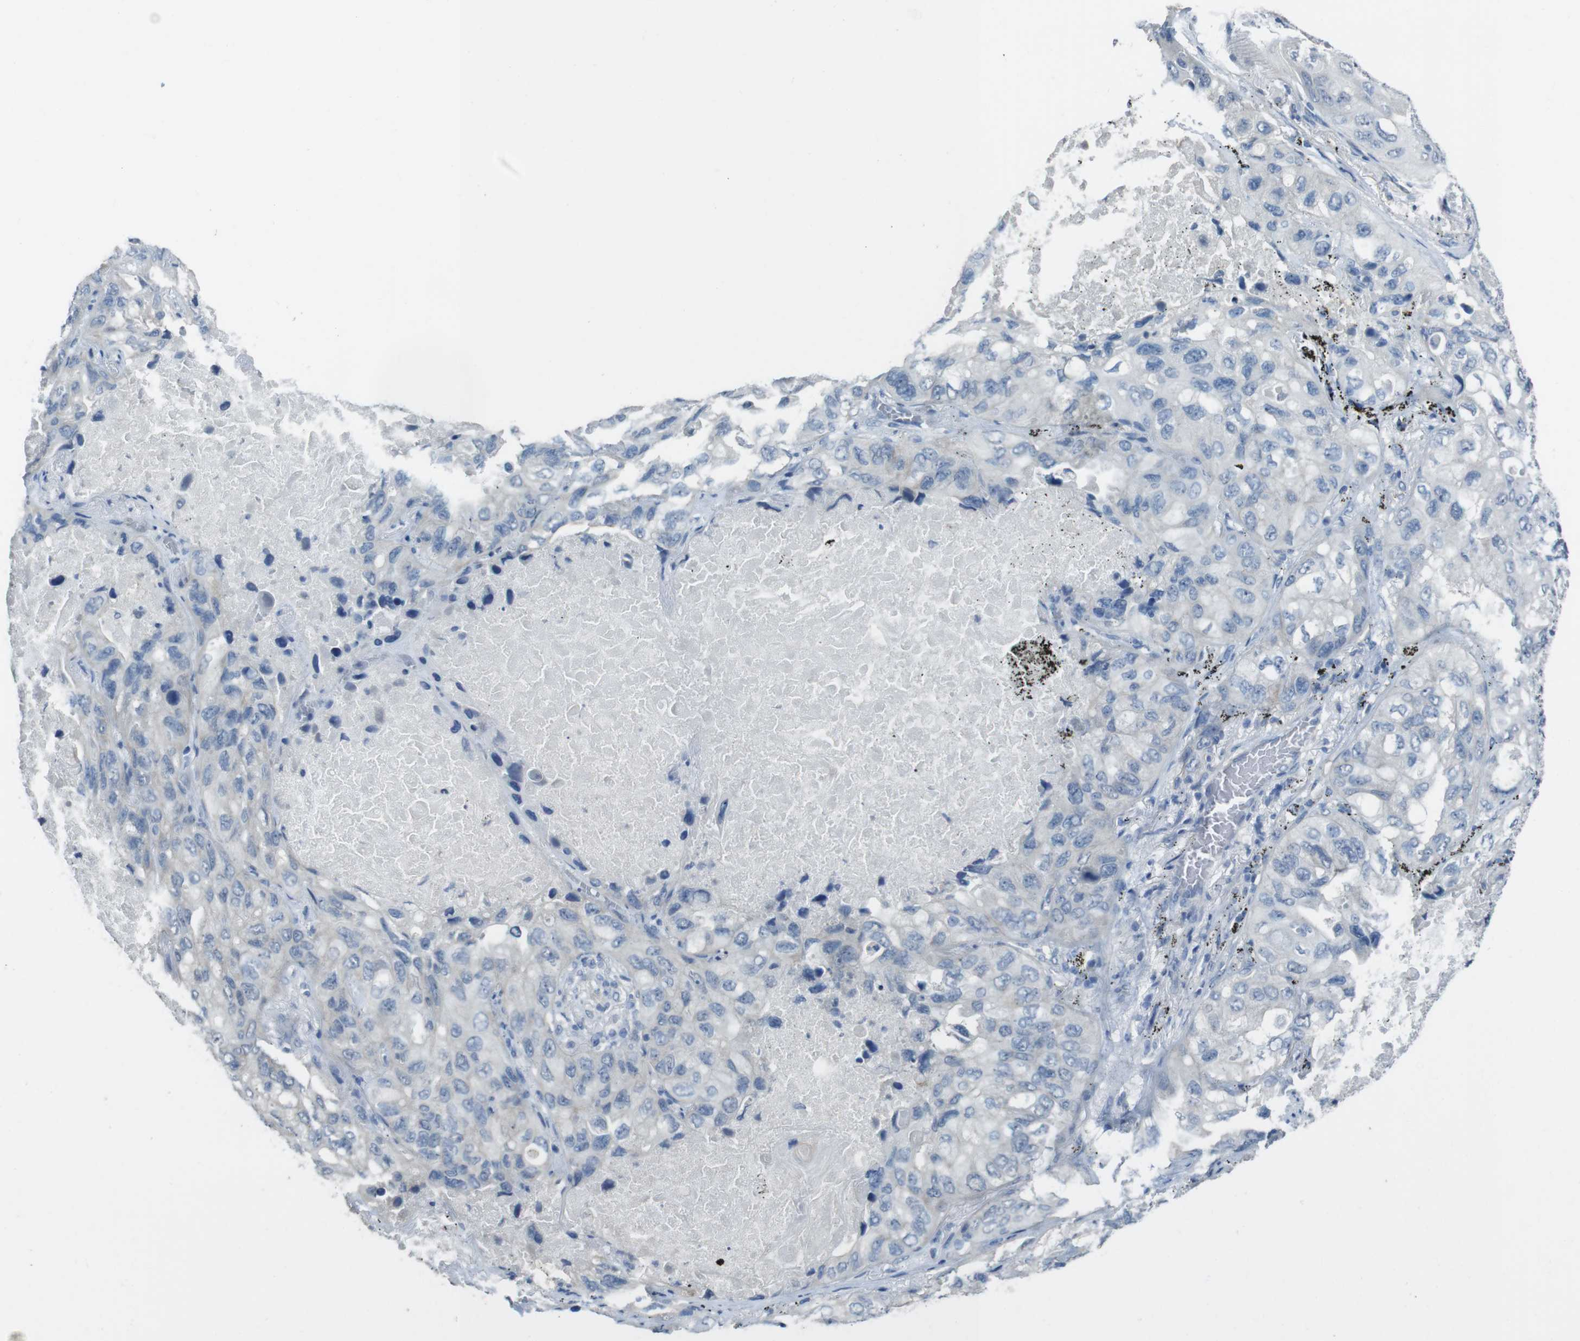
{"staining": {"intensity": "negative", "quantity": "none", "location": "none"}, "tissue": "lung cancer", "cell_type": "Tumor cells", "image_type": "cancer", "snomed": [{"axis": "morphology", "description": "Squamous cell carcinoma, NOS"}, {"axis": "topography", "description": "Lung"}], "caption": "Immunohistochemistry (IHC) photomicrograph of neoplastic tissue: squamous cell carcinoma (lung) stained with DAB displays no significant protein positivity in tumor cells.", "gene": "ENTPD7", "patient": {"sex": "female", "age": 73}}